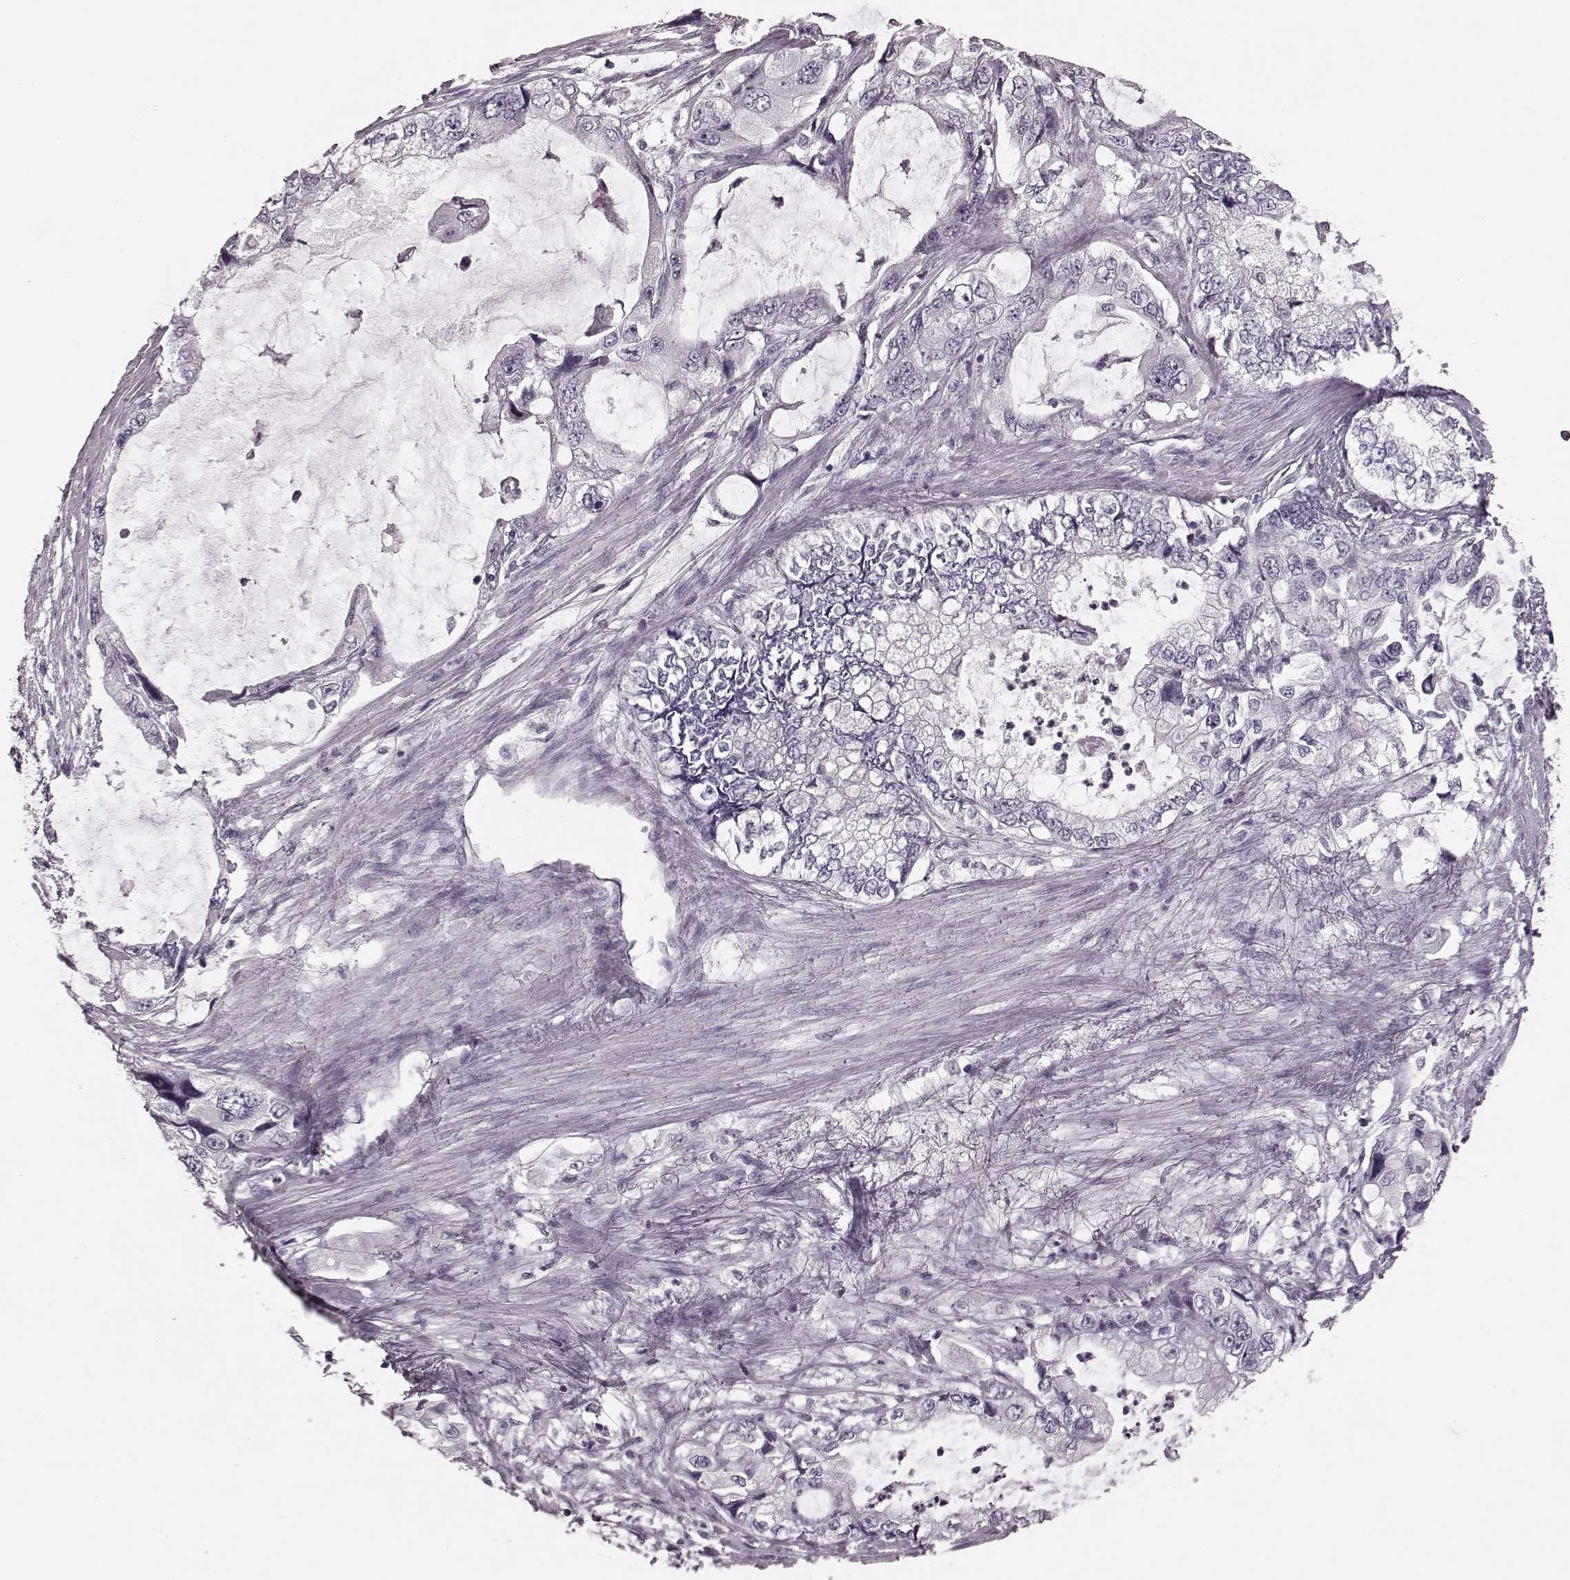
{"staining": {"intensity": "negative", "quantity": "none", "location": "none"}, "tissue": "stomach cancer", "cell_type": "Tumor cells", "image_type": "cancer", "snomed": [{"axis": "morphology", "description": "Adenocarcinoma, NOS"}, {"axis": "topography", "description": "Pancreas"}, {"axis": "topography", "description": "Stomach, upper"}, {"axis": "topography", "description": "Stomach"}], "caption": "Tumor cells show no significant expression in stomach cancer.", "gene": "TRPM1", "patient": {"sex": "male", "age": 77}}